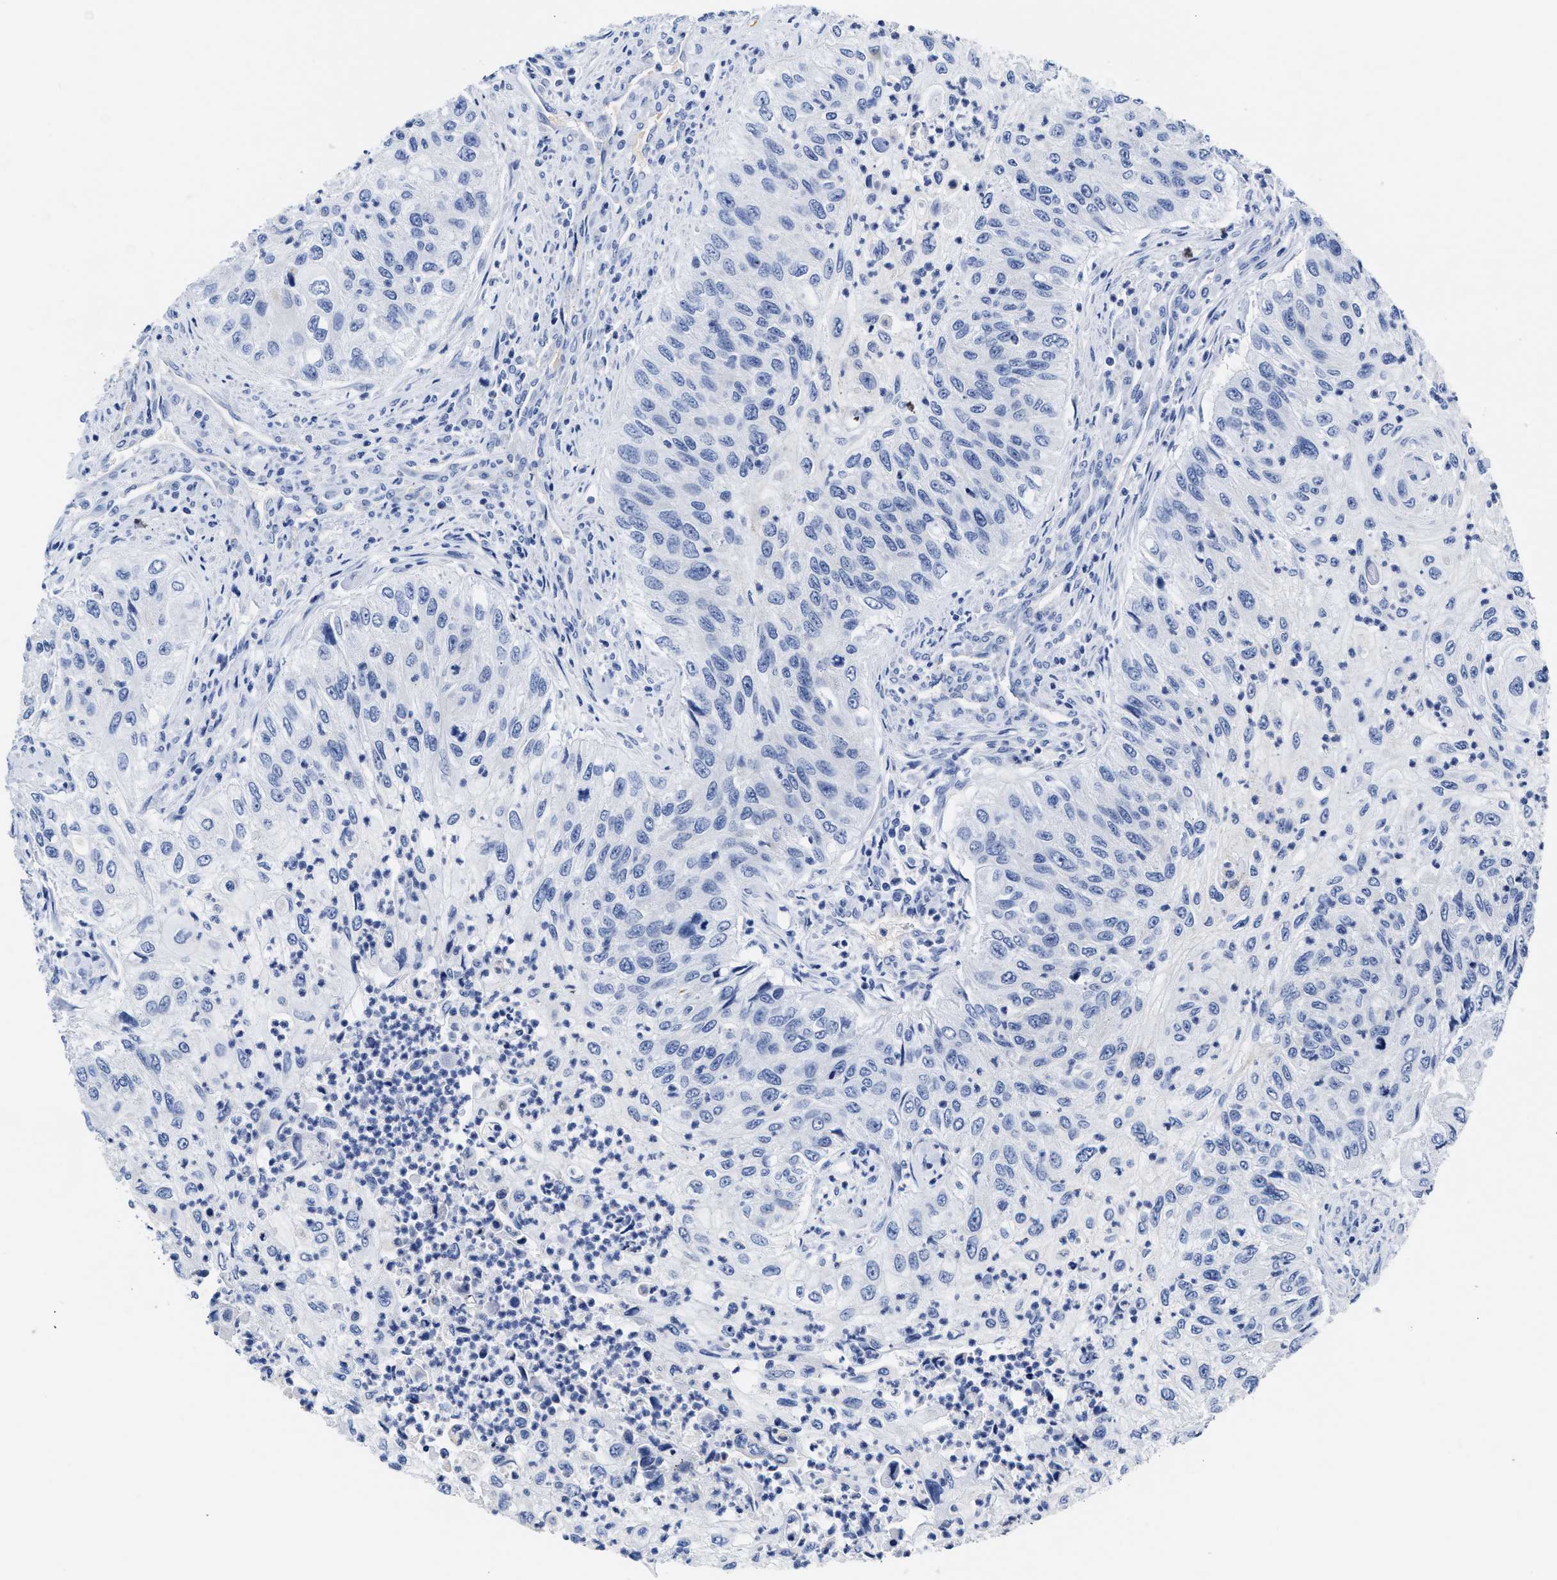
{"staining": {"intensity": "negative", "quantity": "none", "location": "none"}, "tissue": "urothelial cancer", "cell_type": "Tumor cells", "image_type": "cancer", "snomed": [{"axis": "morphology", "description": "Urothelial carcinoma, High grade"}, {"axis": "topography", "description": "Urinary bladder"}], "caption": "High magnification brightfield microscopy of high-grade urothelial carcinoma stained with DAB (brown) and counterstained with hematoxylin (blue): tumor cells show no significant expression.", "gene": "KCNMB3", "patient": {"sex": "female", "age": 60}}